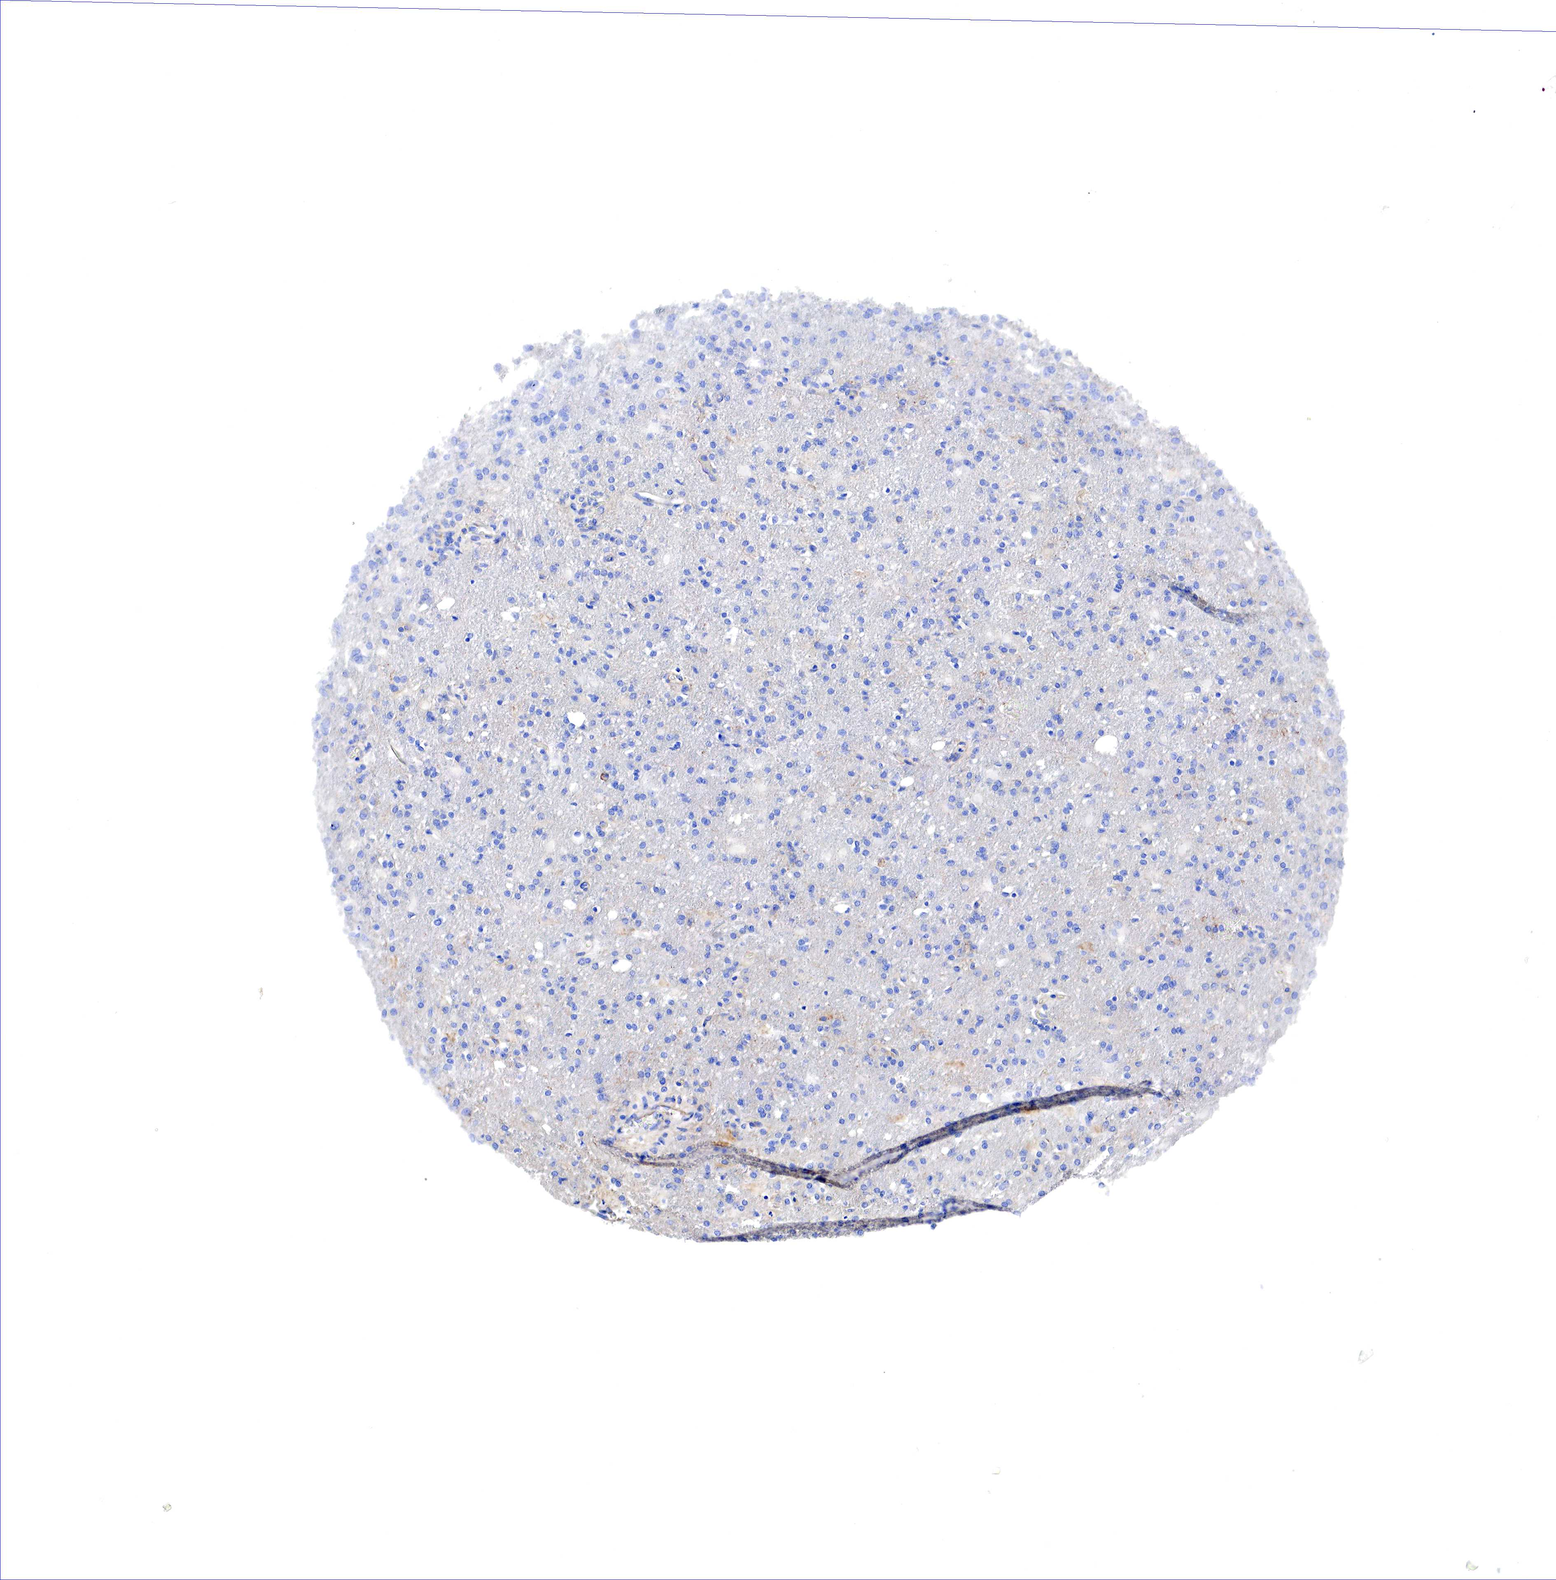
{"staining": {"intensity": "negative", "quantity": "none", "location": "none"}, "tissue": "glioma", "cell_type": "Tumor cells", "image_type": "cancer", "snomed": [{"axis": "morphology", "description": "Glioma, malignant, High grade"}, {"axis": "topography", "description": "Brain"}], "caption": "High magnification brightfield microscopy of glioma stained with DAB (3,3'-diaminobenzidine) (brown) and counterstained with hematoxylin (blue): tumor cells show no significant positivity.", "gene": "TPM1", "patient": {"sex": "male", "age": 68}}